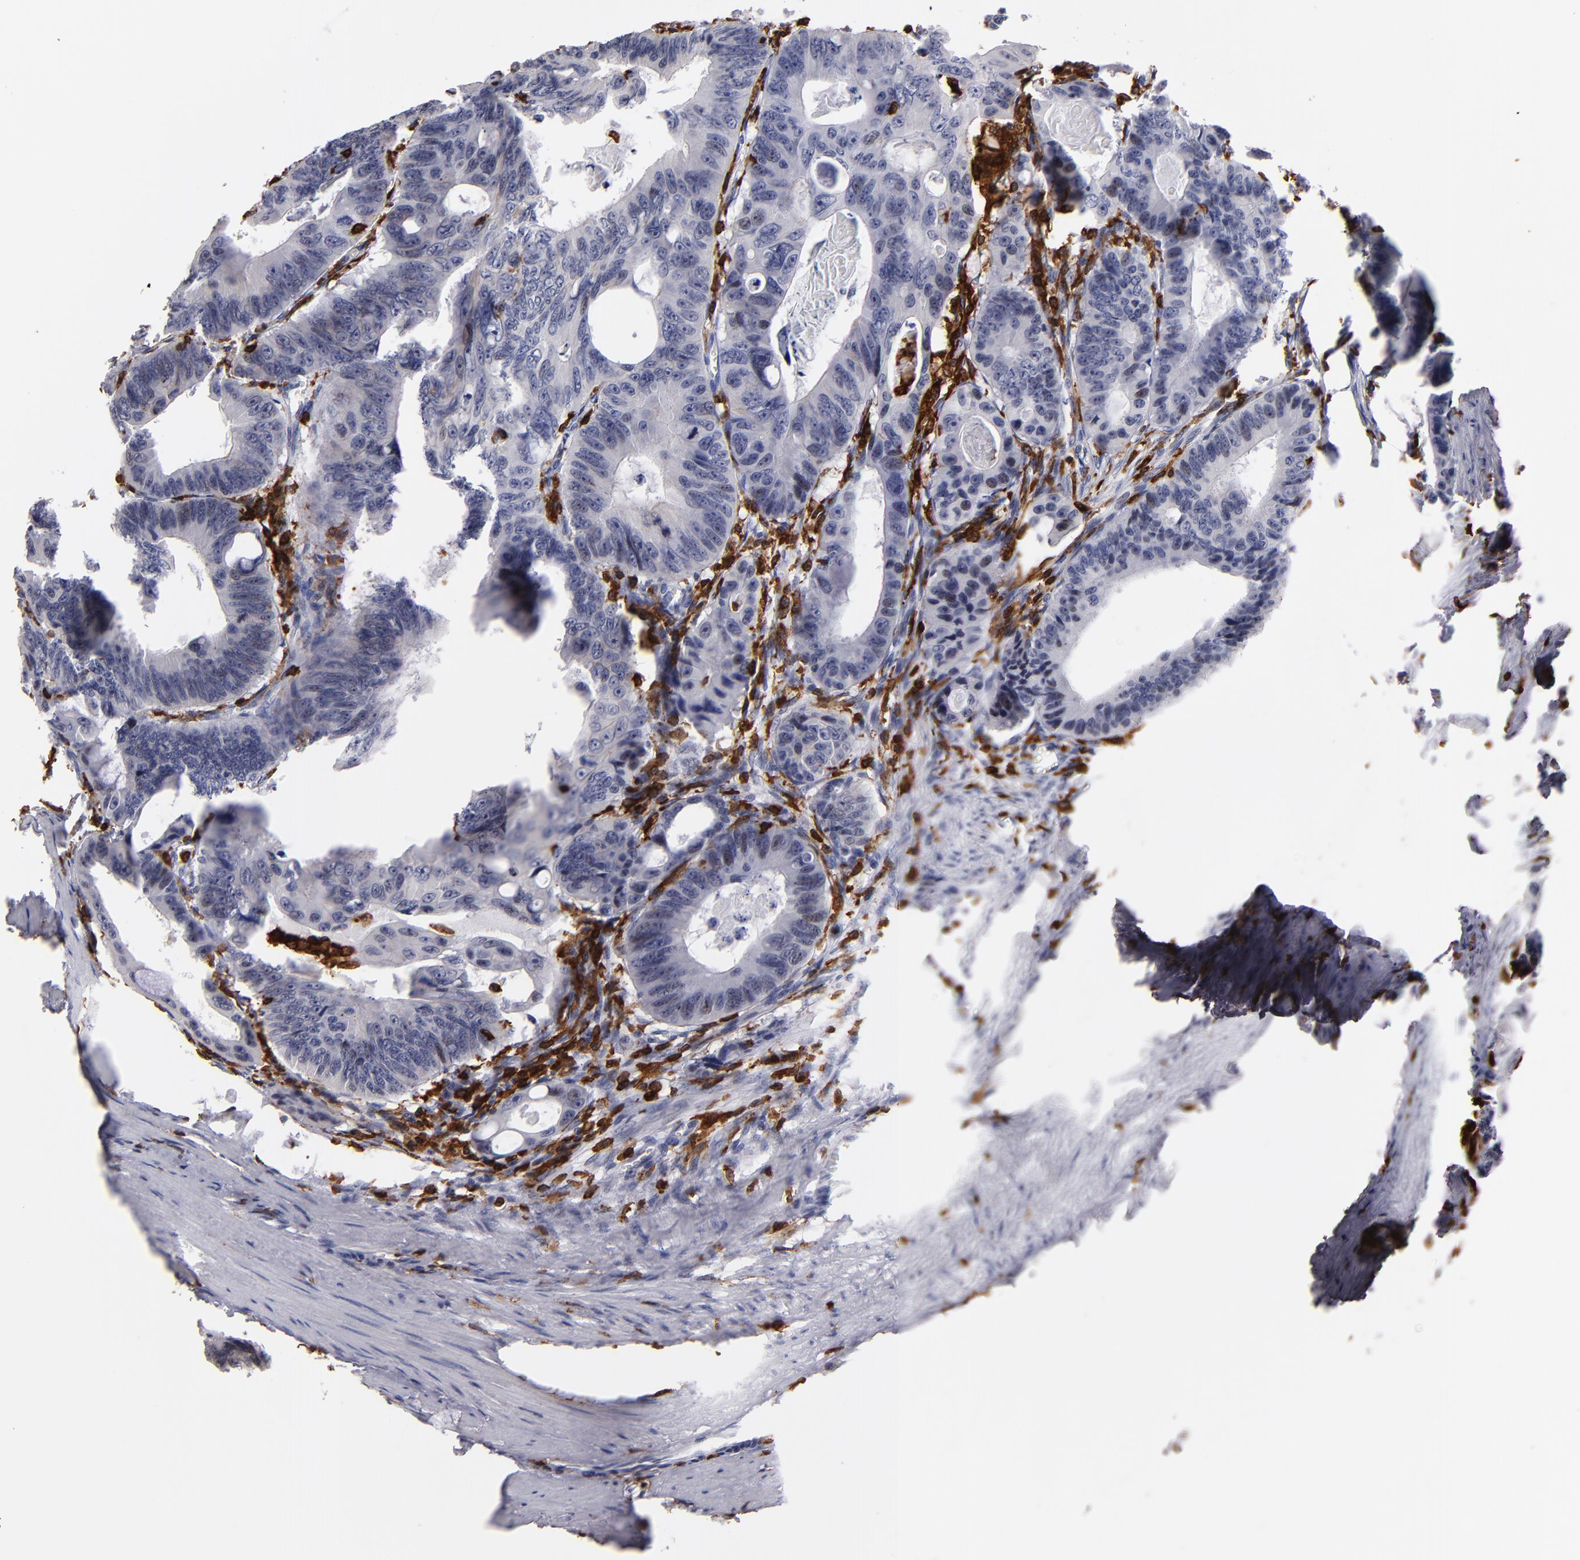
{"staining": {"intensity": "negative", "quantity": "none", "location": "none"}, "tissue": "colorectal cancer", "cell_type": "Tumor cells", "image_type": "cancer", "snomed": [{"axis": "morphology", "description": "Adenocarcinoma, NOS"}, {"axis": "topography", "description": "Colon"}], "caption": "Immunohistochemistry of human colorectal cancer (adenocarcinoma) shows no staining in tumor cells.", "gene": "WAS", "patient": {"sex": "female", "age": 55}}